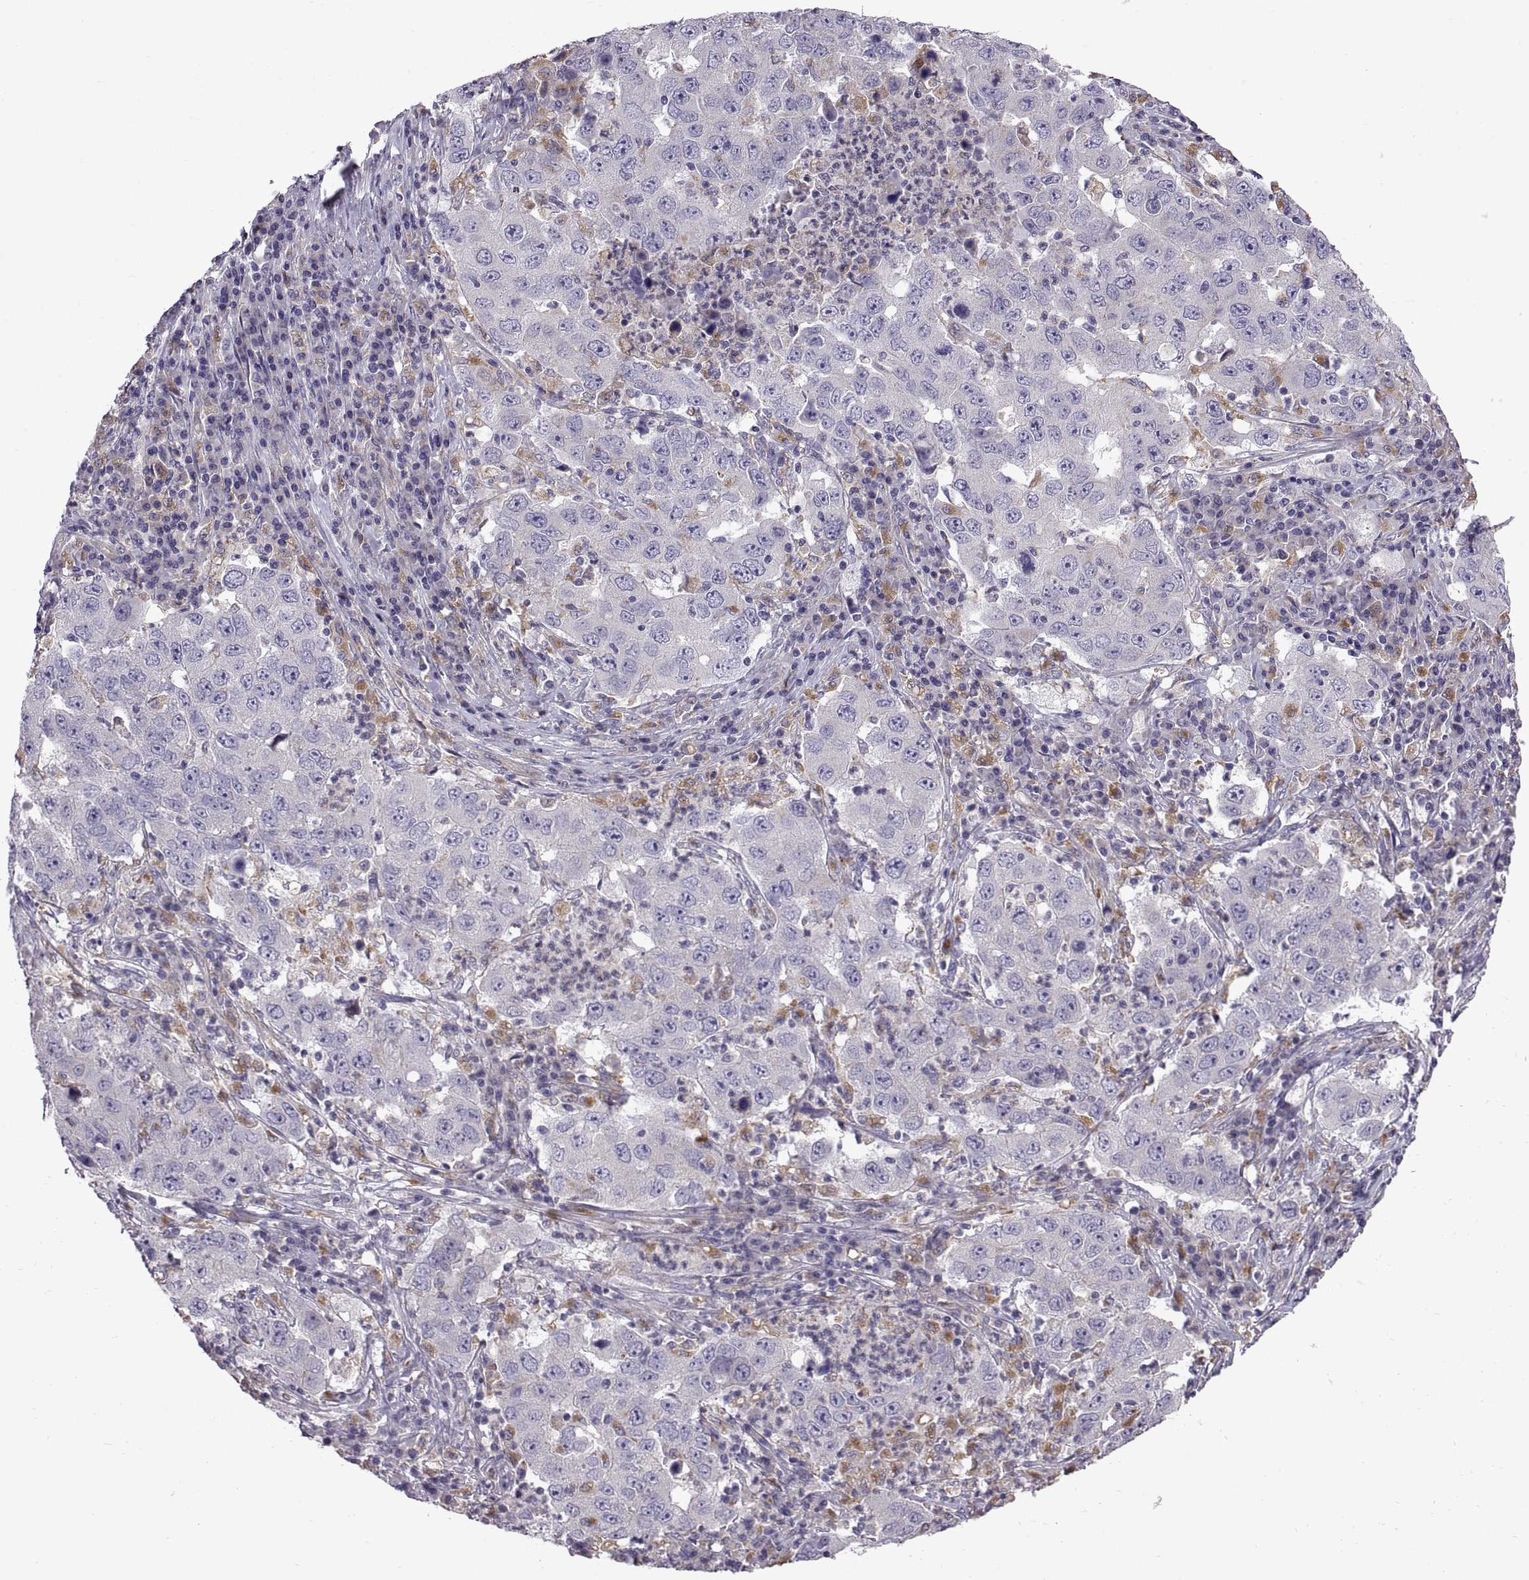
{"staining": {"intensity": "negative", "quantity": "none", "location": "none"}, "tissue": "lung cancer", "cell_type": "Tumor cells", "image_type": "cancer", "snomed": [{"axis": "morphology", "description": "Adenocarcinoma, NOS"}, {"axis": "topography", "description": "Lung"}], "caption": "This is an IHC micrograph of lung cancer (adenocarcinoma). There is no staining in tumor cells.", "gene": "ARSL", "patient": {"sex": "male", "age": 73}}